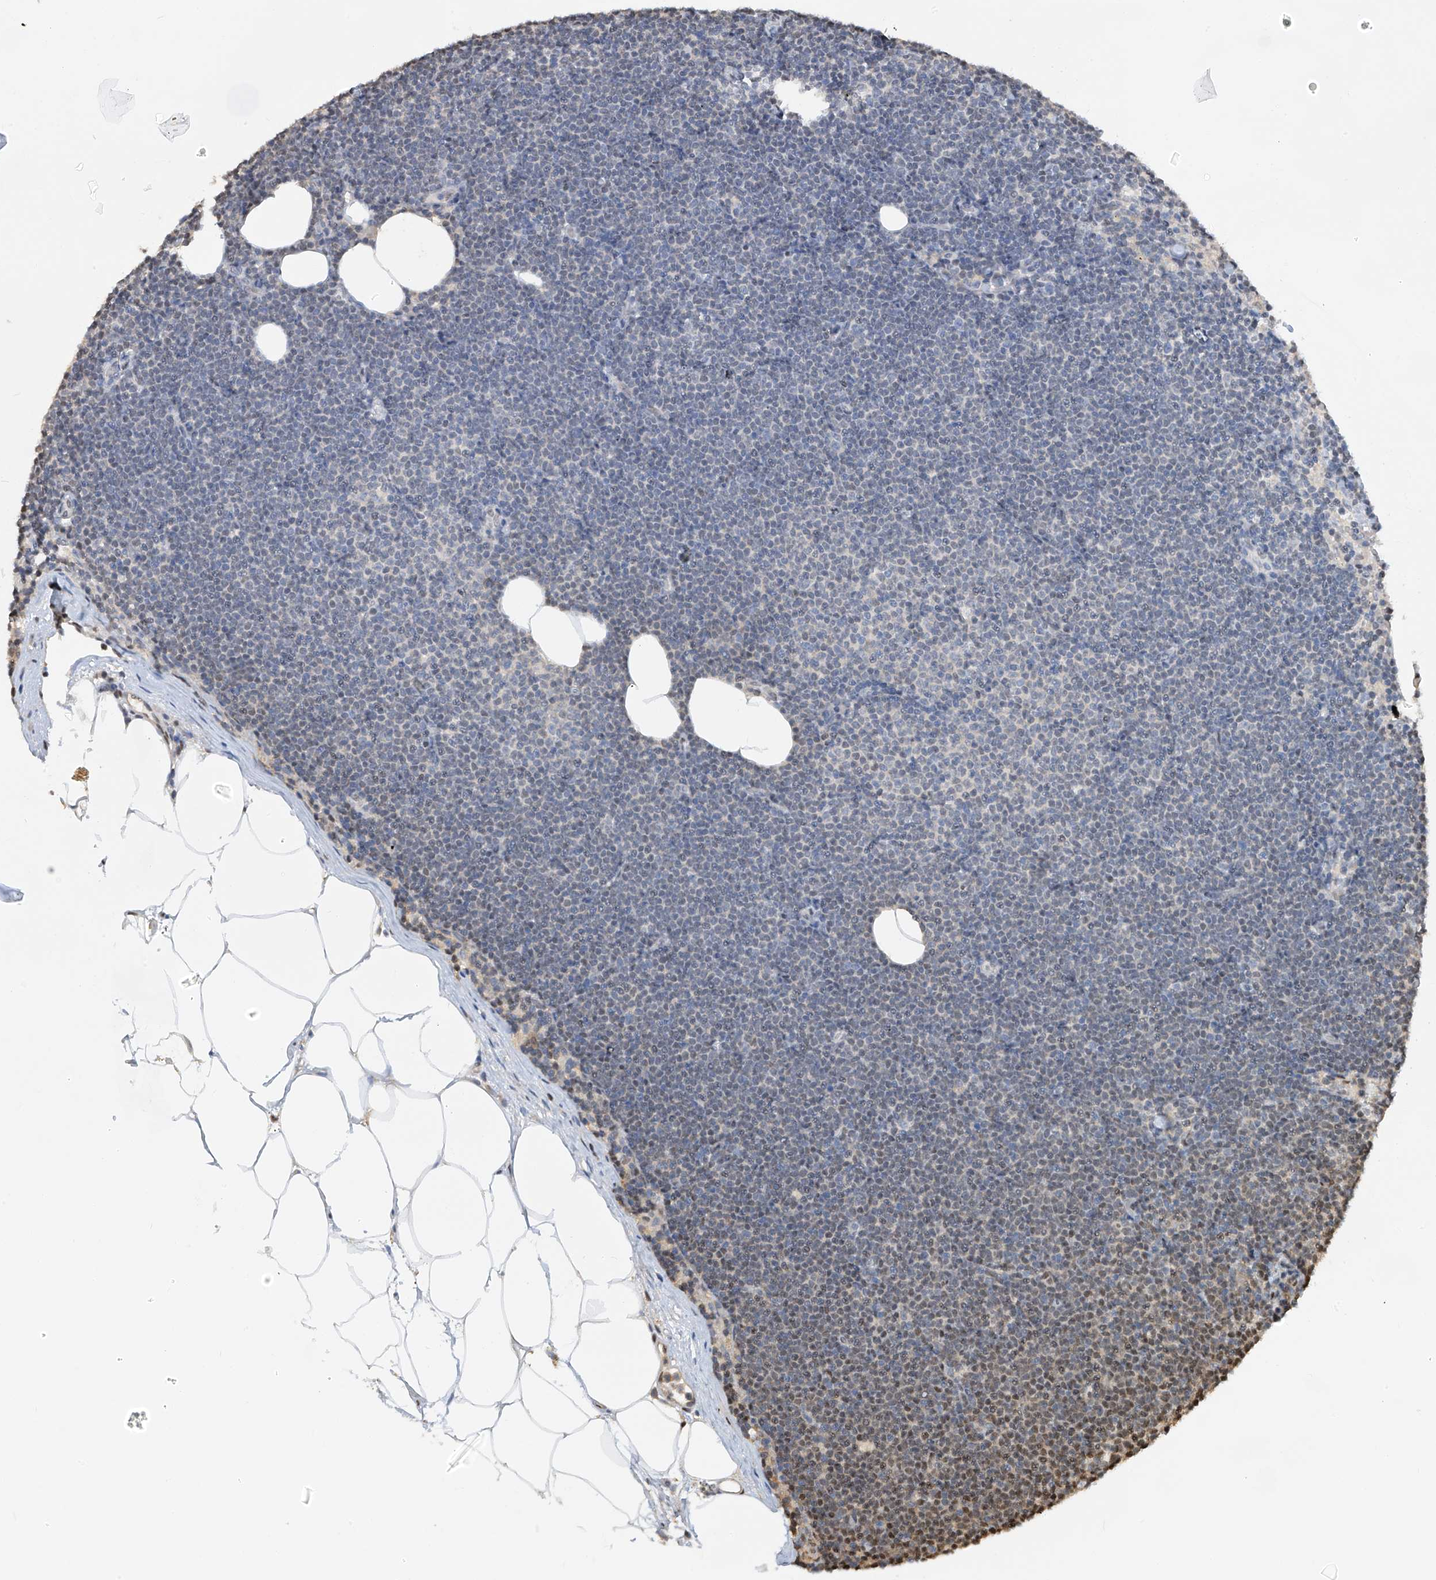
{"staining": {"intensity": "negative", "quantity": "none", "location": "none"}, "tissue": "lymphoma", "cell_type": "Tumor cells", "image_type": "cancer", "snomed": [{"axis": "morphology", "description": "Malignant lymphoma, non-Hodgkin's type, Low grade"}, {"axis": "topography", "description": "Lymph node"}], "caption": "An image of lymphoma stained for a protein demonstrates no brown staining in tumor cells.", "gene": "PMM1", "patient": {"sex": "female", "age": 53}}